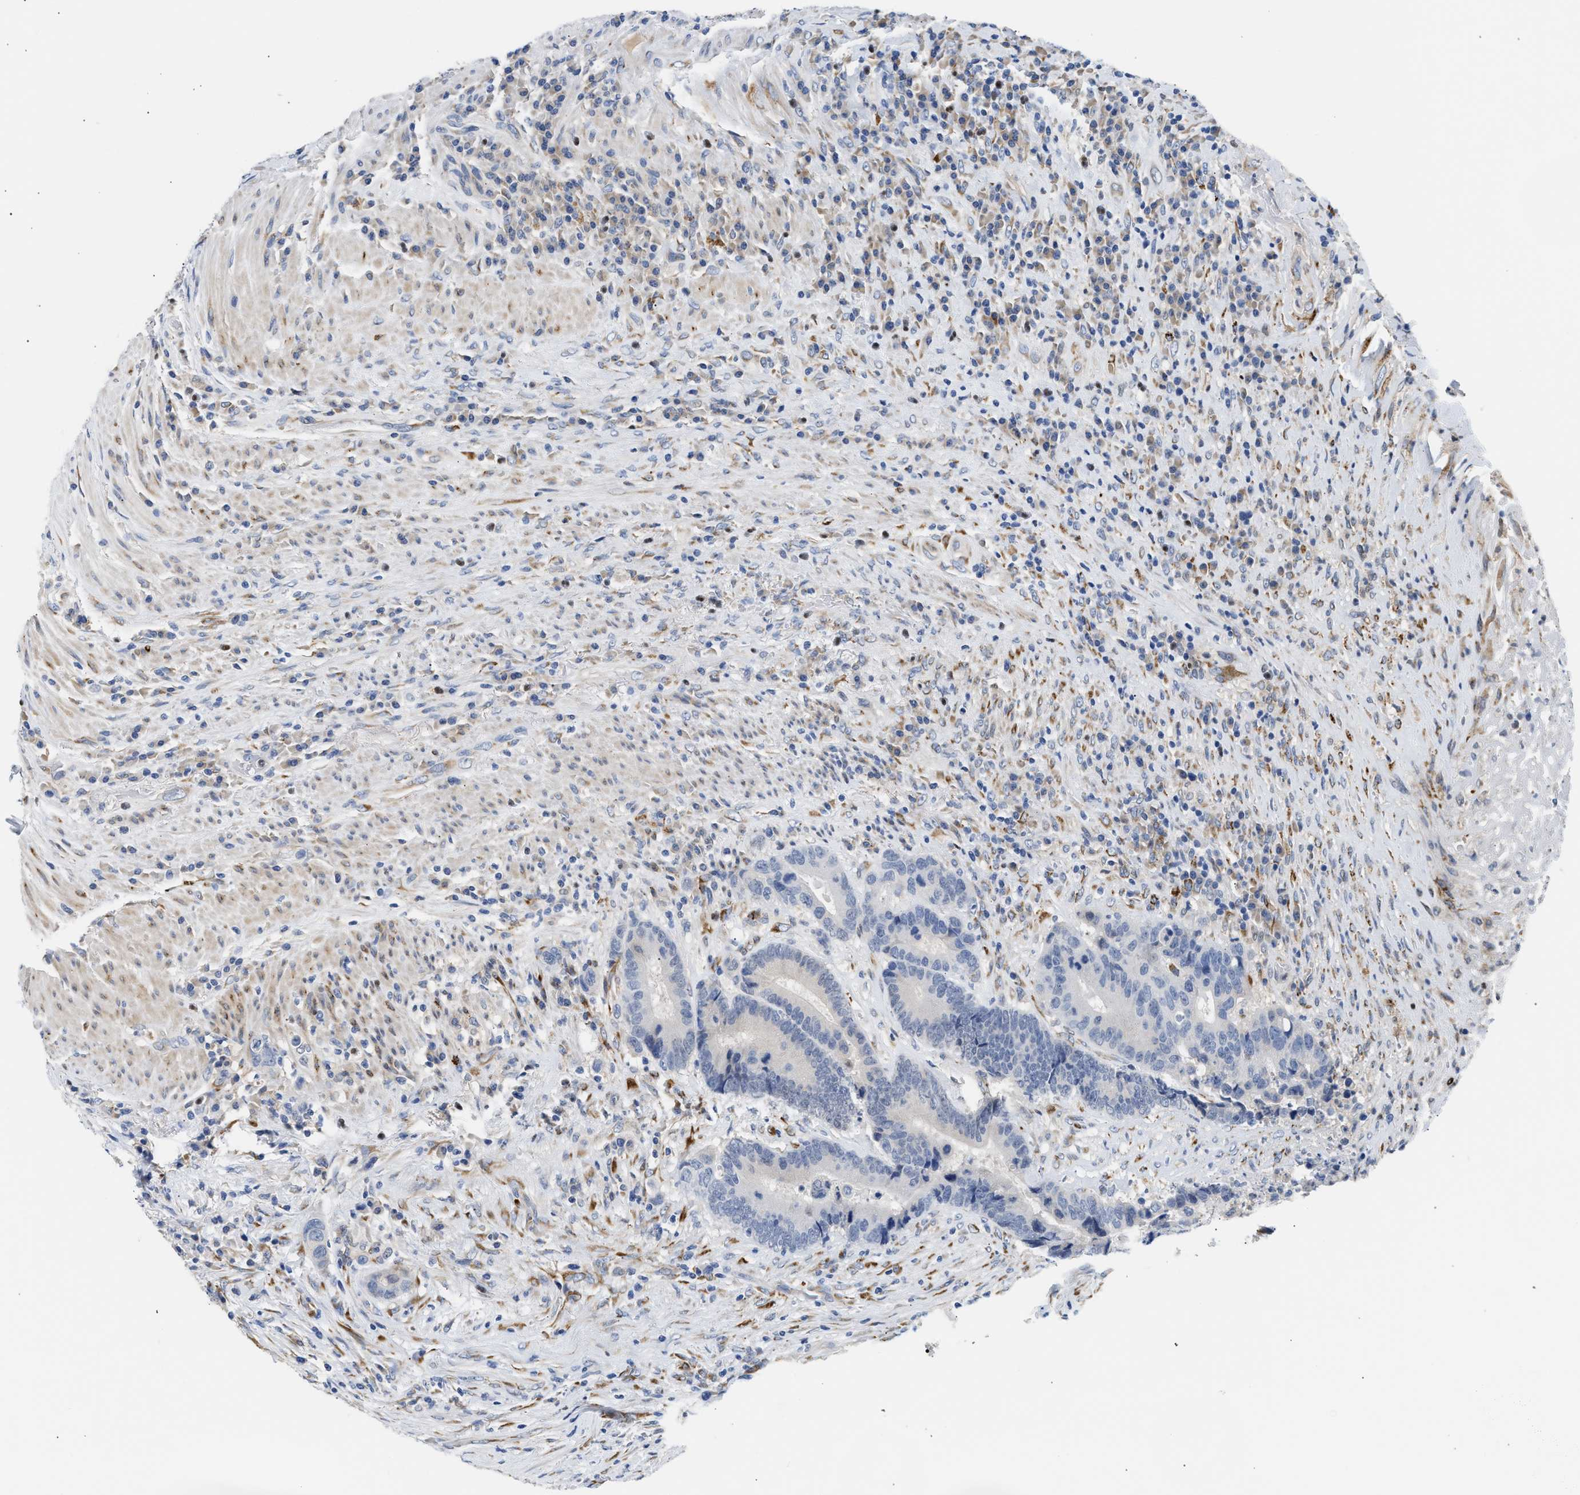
{"staining": {"intensity": "negative", "quantity": "none", "location": "none"}, "tissue": "colorectal cancer", "cell_type": "Tumor cells", "image_type": "cancer", "snomed": [{"axis": "morphology", "description": "Adenocarcinoma, NOS"}, {"axis": "topography", "description": "Rectum"}], "caption": "IHC histopathology image of neoplastic tissue: colorectal cancer stained with DAB (3,3'-diaminobenzidine) reveals no significant protein staining in tumor cells.", "gene": "PPM1L", "patient": {"sex": "female", "age": 89}}